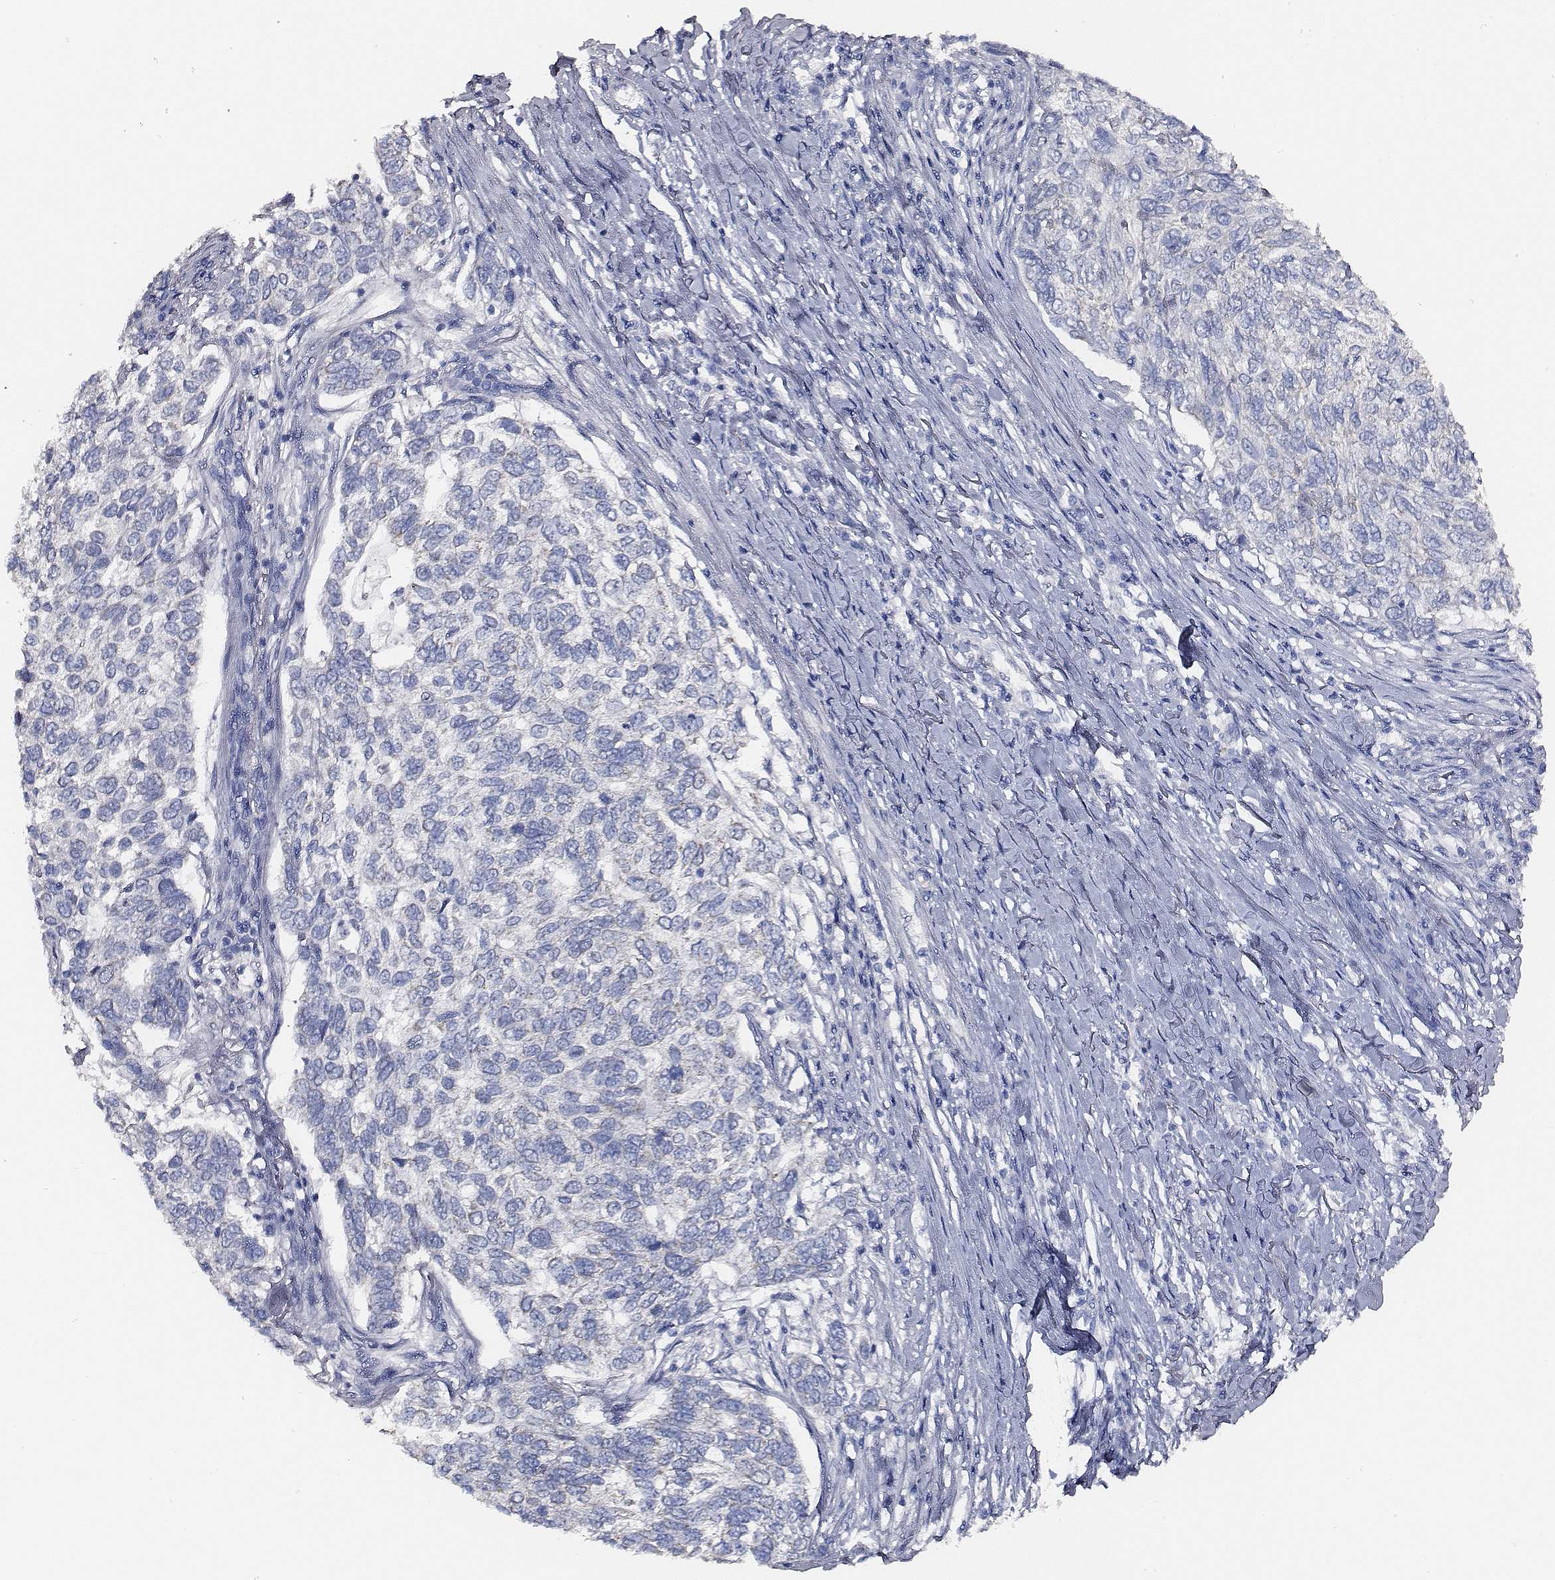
{"staining": {"intensity": "negative", "quantity": "none", "location": "none"}, "tissue": "skin cancer", "cell_type": "Tumor cells", "image_type": "cancer", "snomed": [{"axis": "morphology", "description": "Basal cell carcinoma"}, {"axis": "topography", "description": "Skin"}], "caption": "This is a image of IHC staining of skin cancer, which shows no expression in tumor cells.", "gene": "AADAT", "patient": {"sex": "female", "age": 65}}